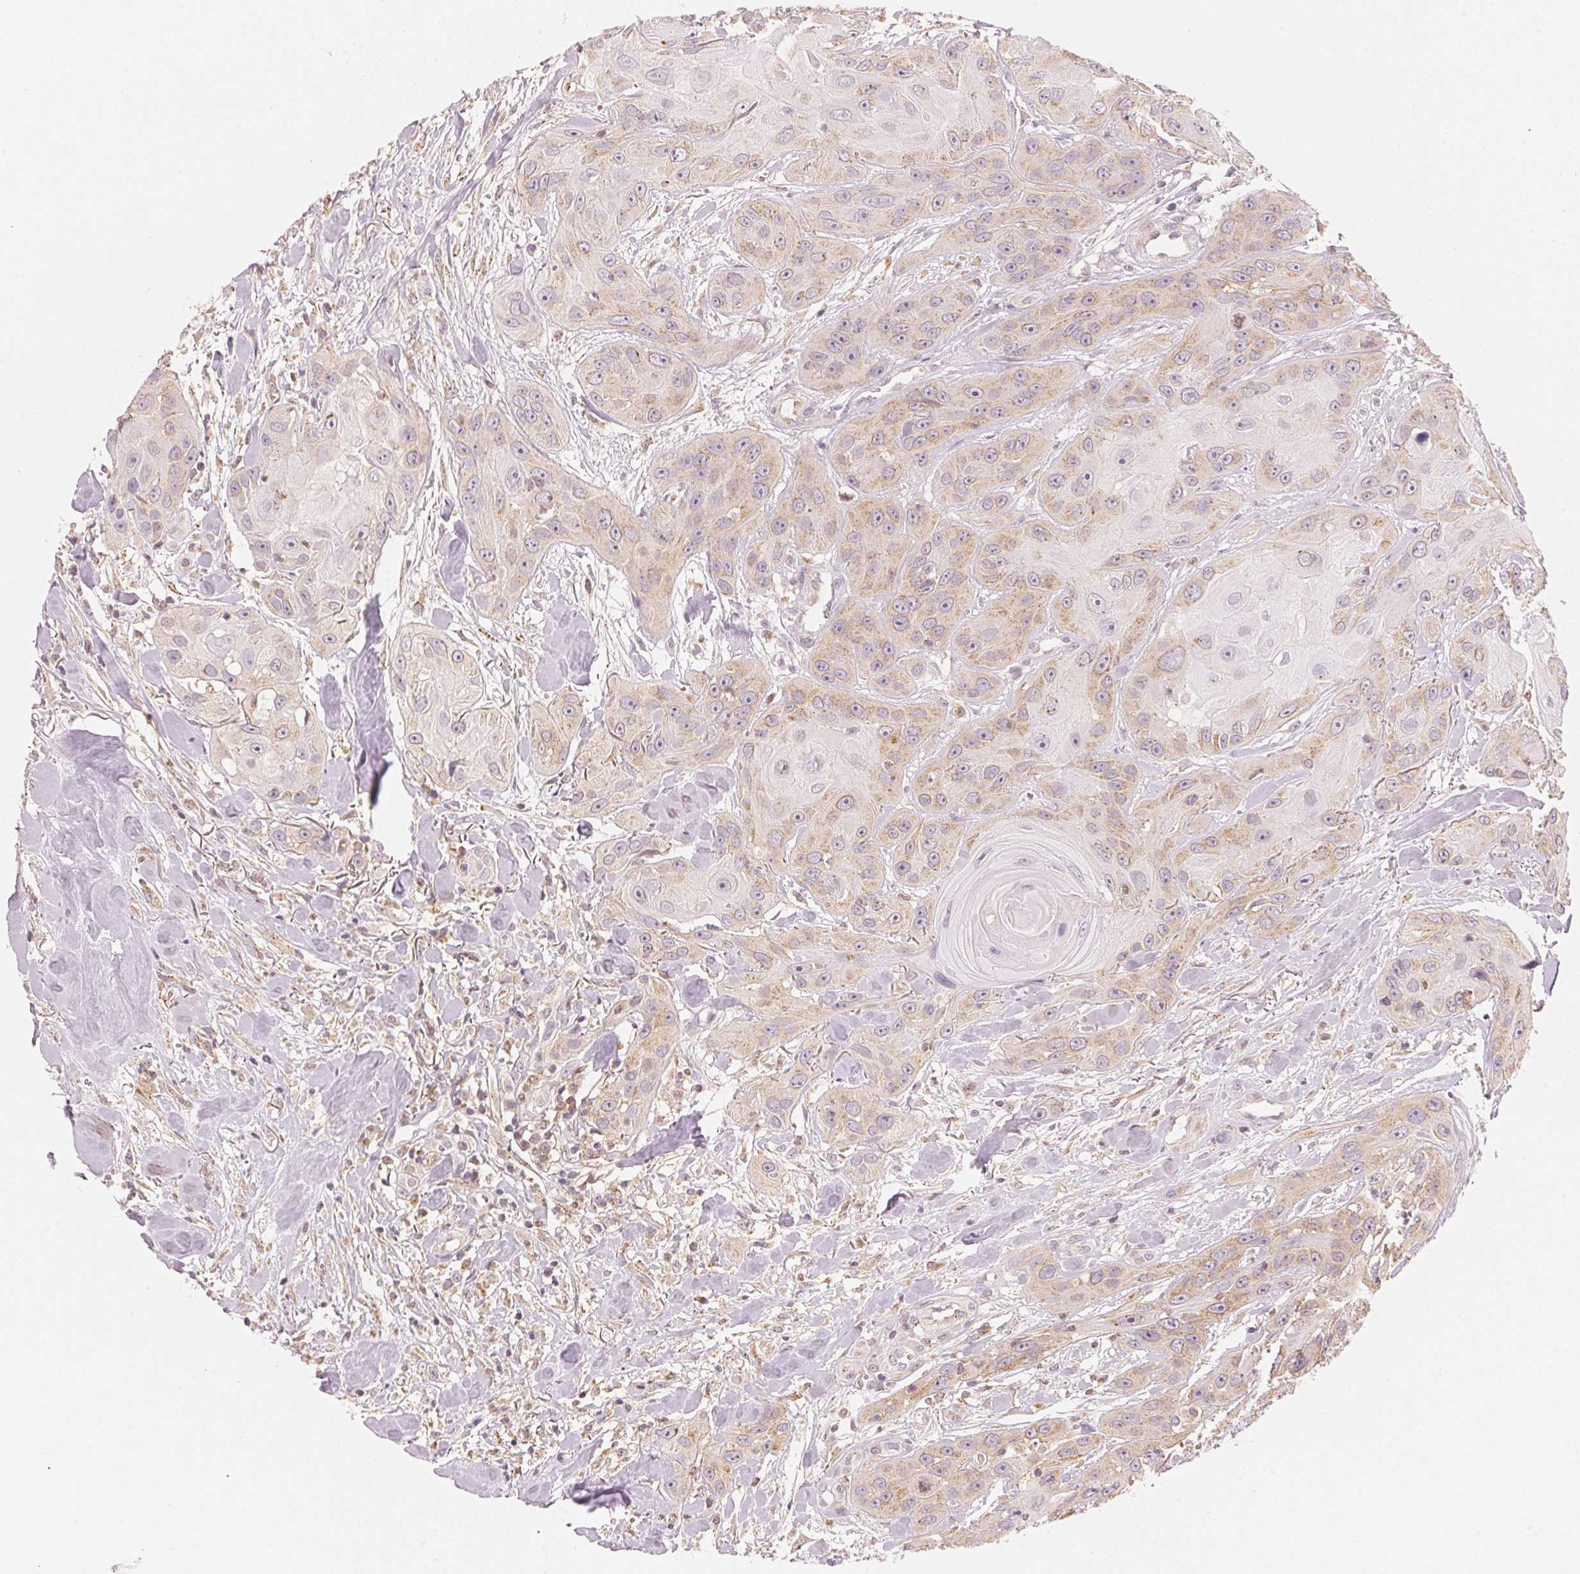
{"staining": {"intensity": "weak", "quantity": "25%-75%", "location": "cytoplasmic/membranous"}, "tissue": "head and neck cancer", "cell_type": "Tumor cells", "image_type": "cancer", "snomed": [{"axis": "morphology", "description": "Squamous cell carcinoma, NOS"}, {"axis": "topography", "description": "Oral tissue"}, {"axis": "topography", "description": "Head-Neck"}], "caption": "This is a micrograph of immunohistochemistry staining of squamous cell carcinoma (head and neck), which shows weak expression in the cytoplasmic/membranous of tumor cells.", "gene": "HOXB13", "patient": {"sex": "male", "age": 77}}